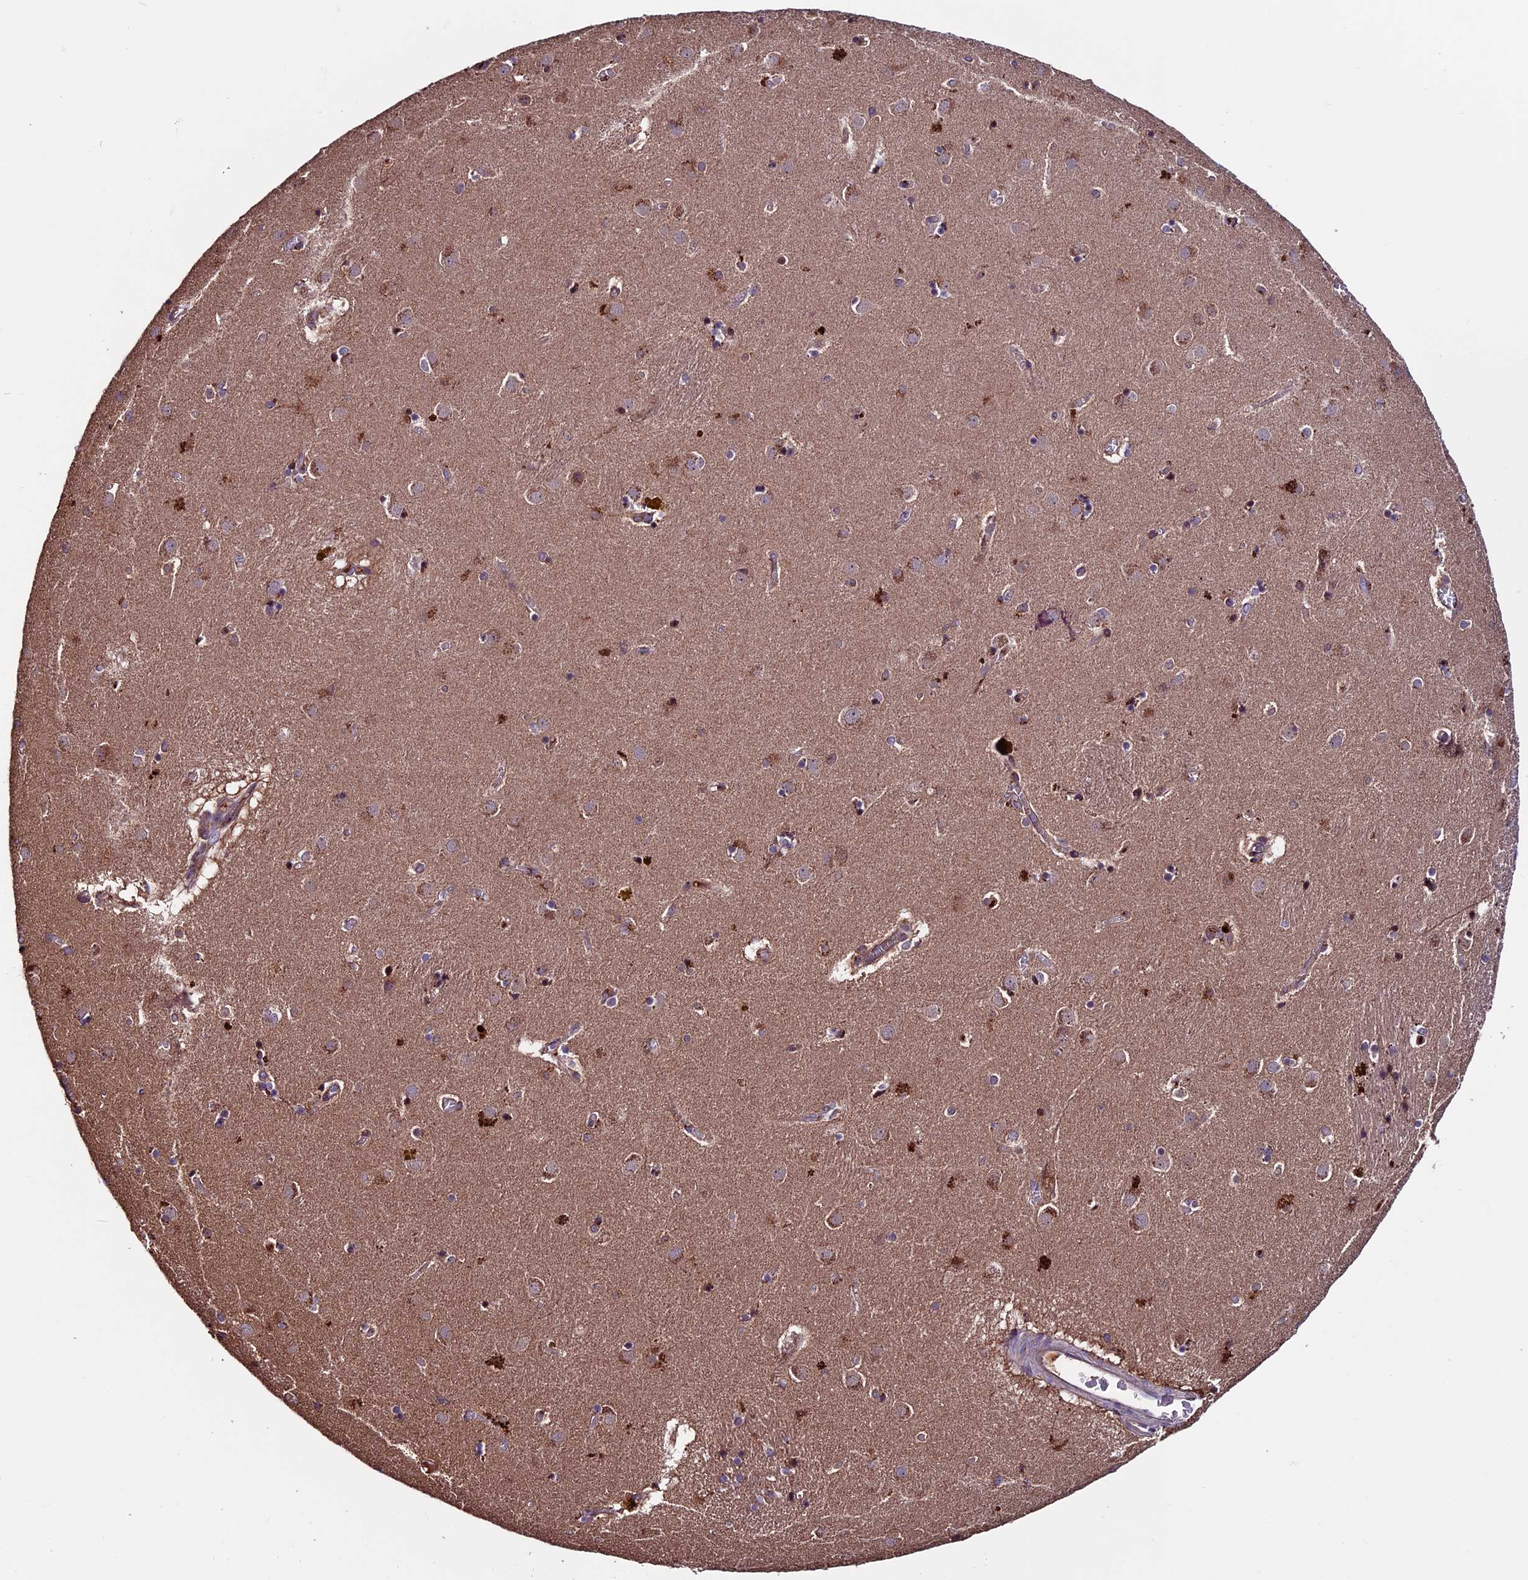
{"staining": {"intensity": "moderate", "quantity": "<25%", "location": "cytoplasmic/membranous,nuclear"}, "tissue": "caudate", "cell_type": "Glial cells", "image_type": "normal", "snomed": [{"axis": "morphology", "description": "Normal tissue, NOS"}, {"axis": "topography", "description": "Lateral ventricle wall"}], "caption": "Immunohistochemistry of normal human caudate demonstrates low levels of moderate cytoplasmic/membranous,nuclear staining in about <25% of glial cells.", "gene": "ZNF598", "patient": {"sex": "male", "age": 70}}